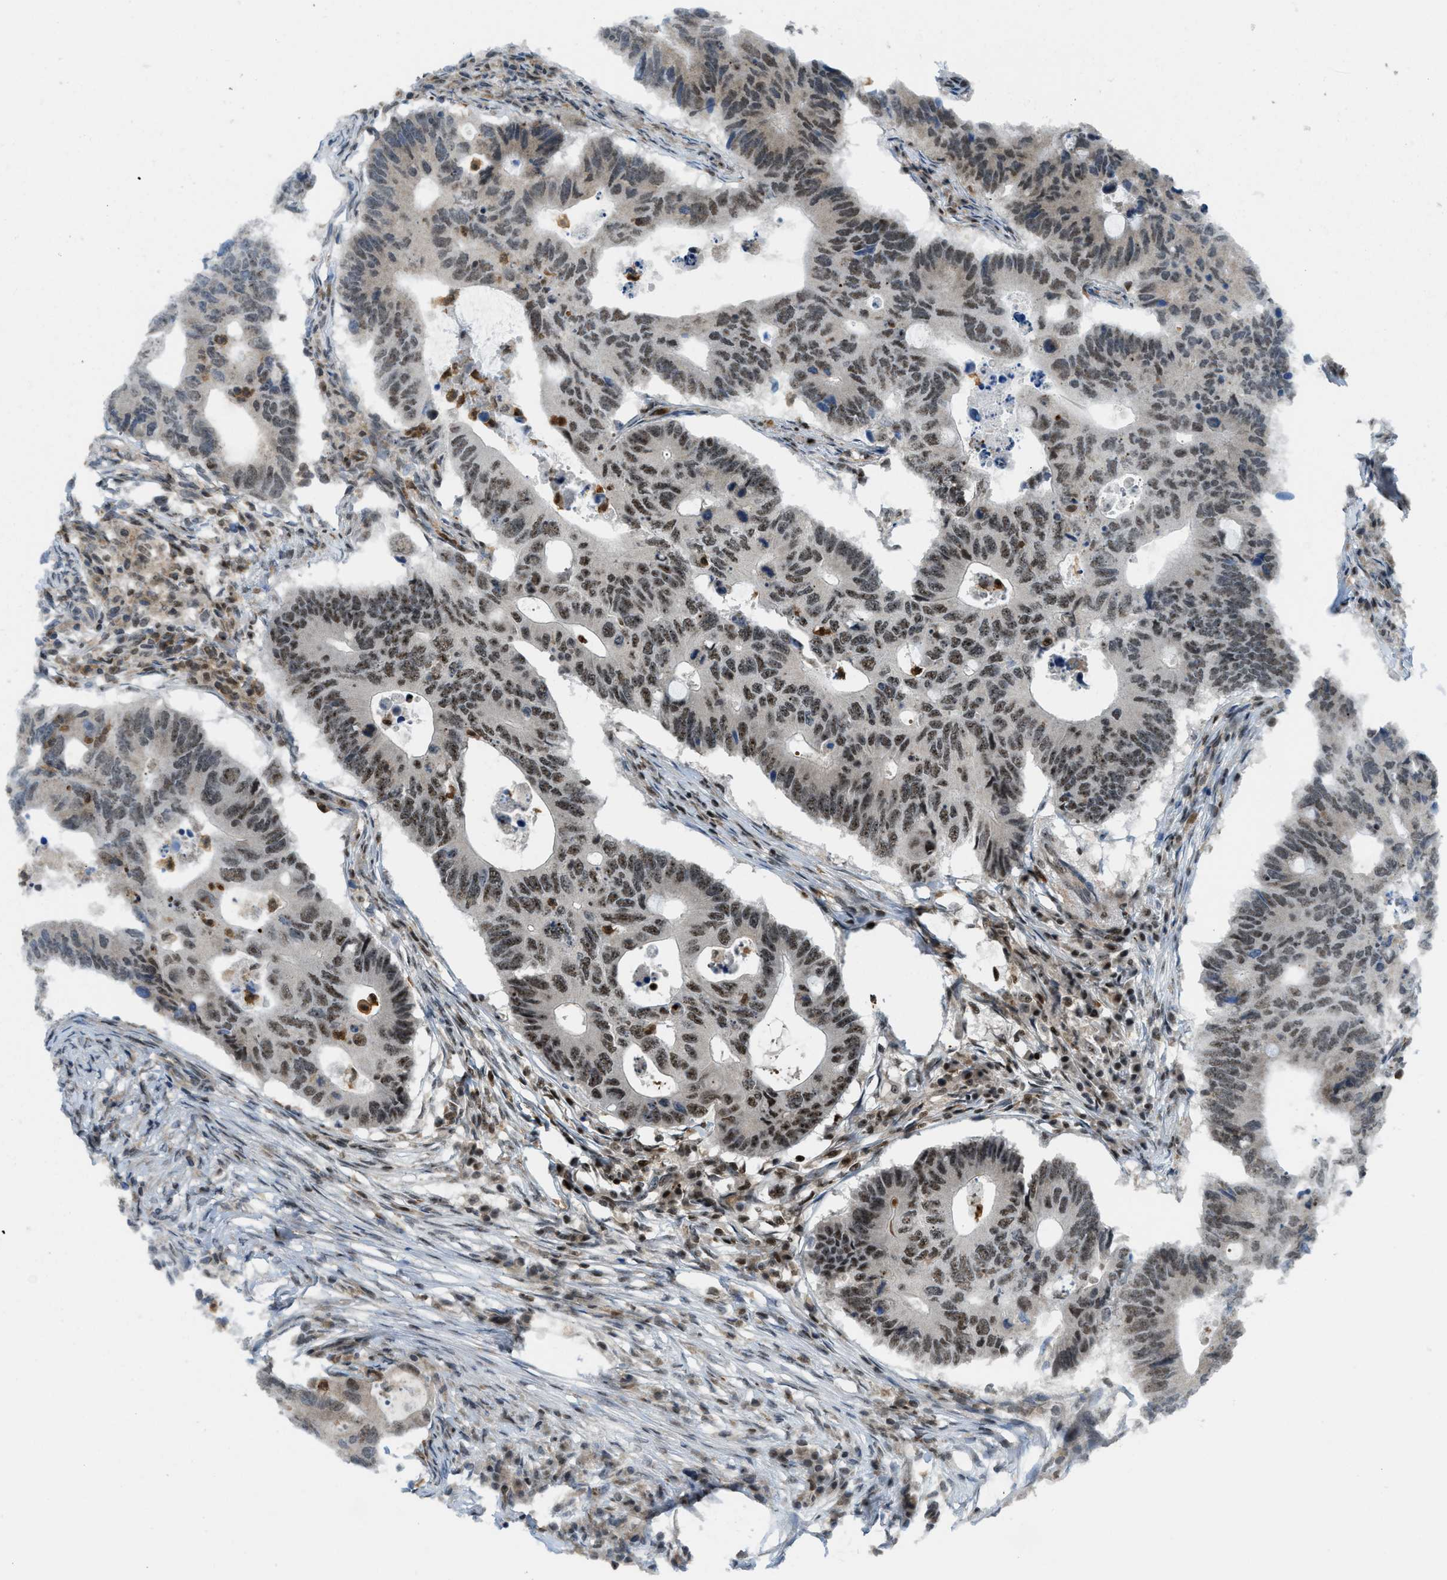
{"staining": {"intensity": "moderate", "quantity": ">75%", "location": "nuclear"}, "tissue": "colorectal cancer", "cell_type": "Tumor cells", "image_type": "cancer", "snomed": [{"axis": "morphology", "description": "Adenocarcinoma, NOS"}, {"axis": "topography", "description": "Colon"}], "caption": "Immunohistochemical staining of colorectal cancer (adenocarcinoma) shows medium levels of moderate nuclear expression in approximately >75% of tumor cells.", "gene": "E2F1", "patient": {"sex": "male", "age": 71}}